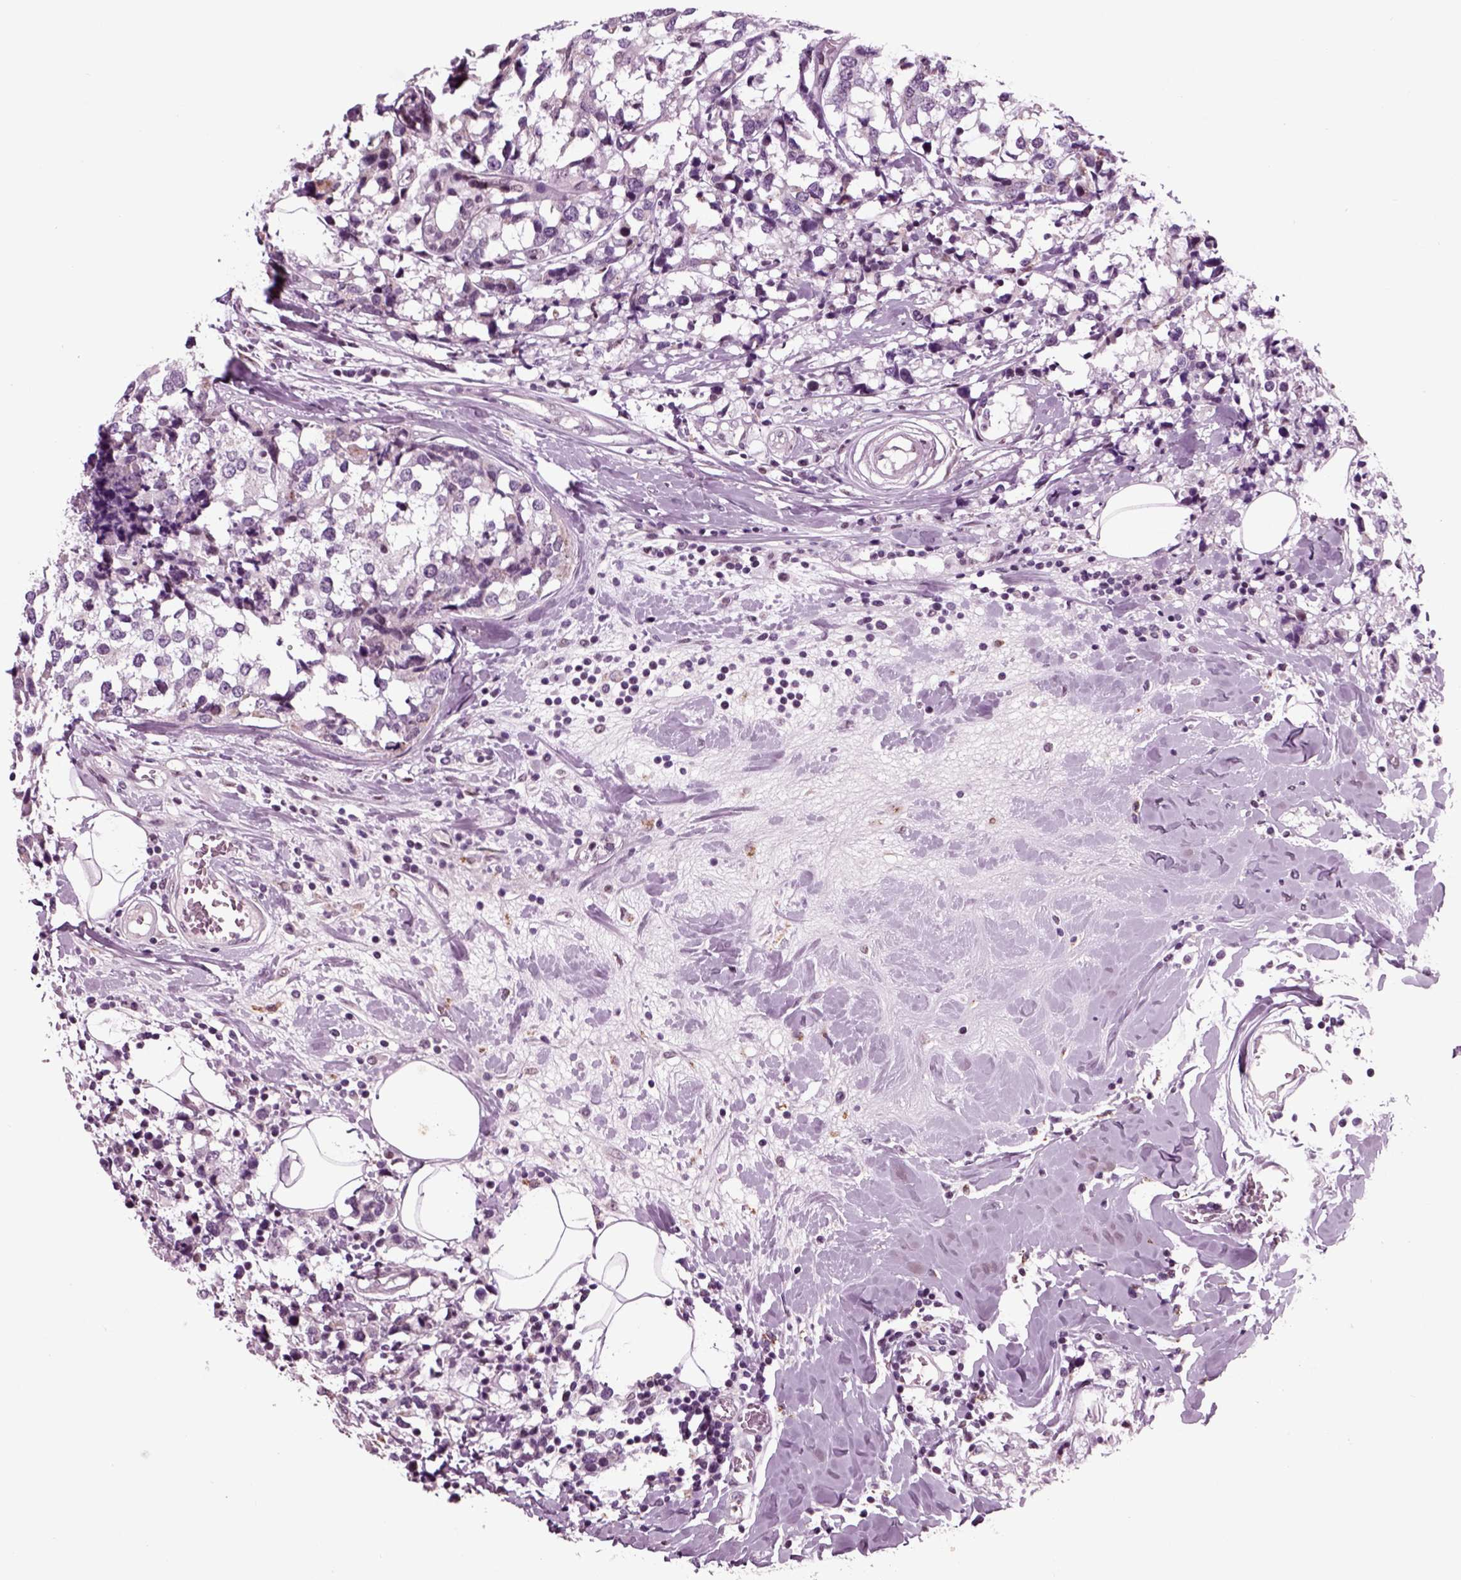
{"staining": {"intensity": "negative", "quantity": "none", "location": "none"}, "tissue": "breast cancer", "cell_type": "Tumor cells", "image_type": "cancer", "snomed": [{"axis": "morphology", "description": "Lobular carcinoma"}, {"axis": "topography", "description": "Breast"}], "caption": "Tumor cells show no significant expression in breast cancer (lobular carcinoma).", "gene": "CHGB", "patient": {"sex": "female", "age": 59}}